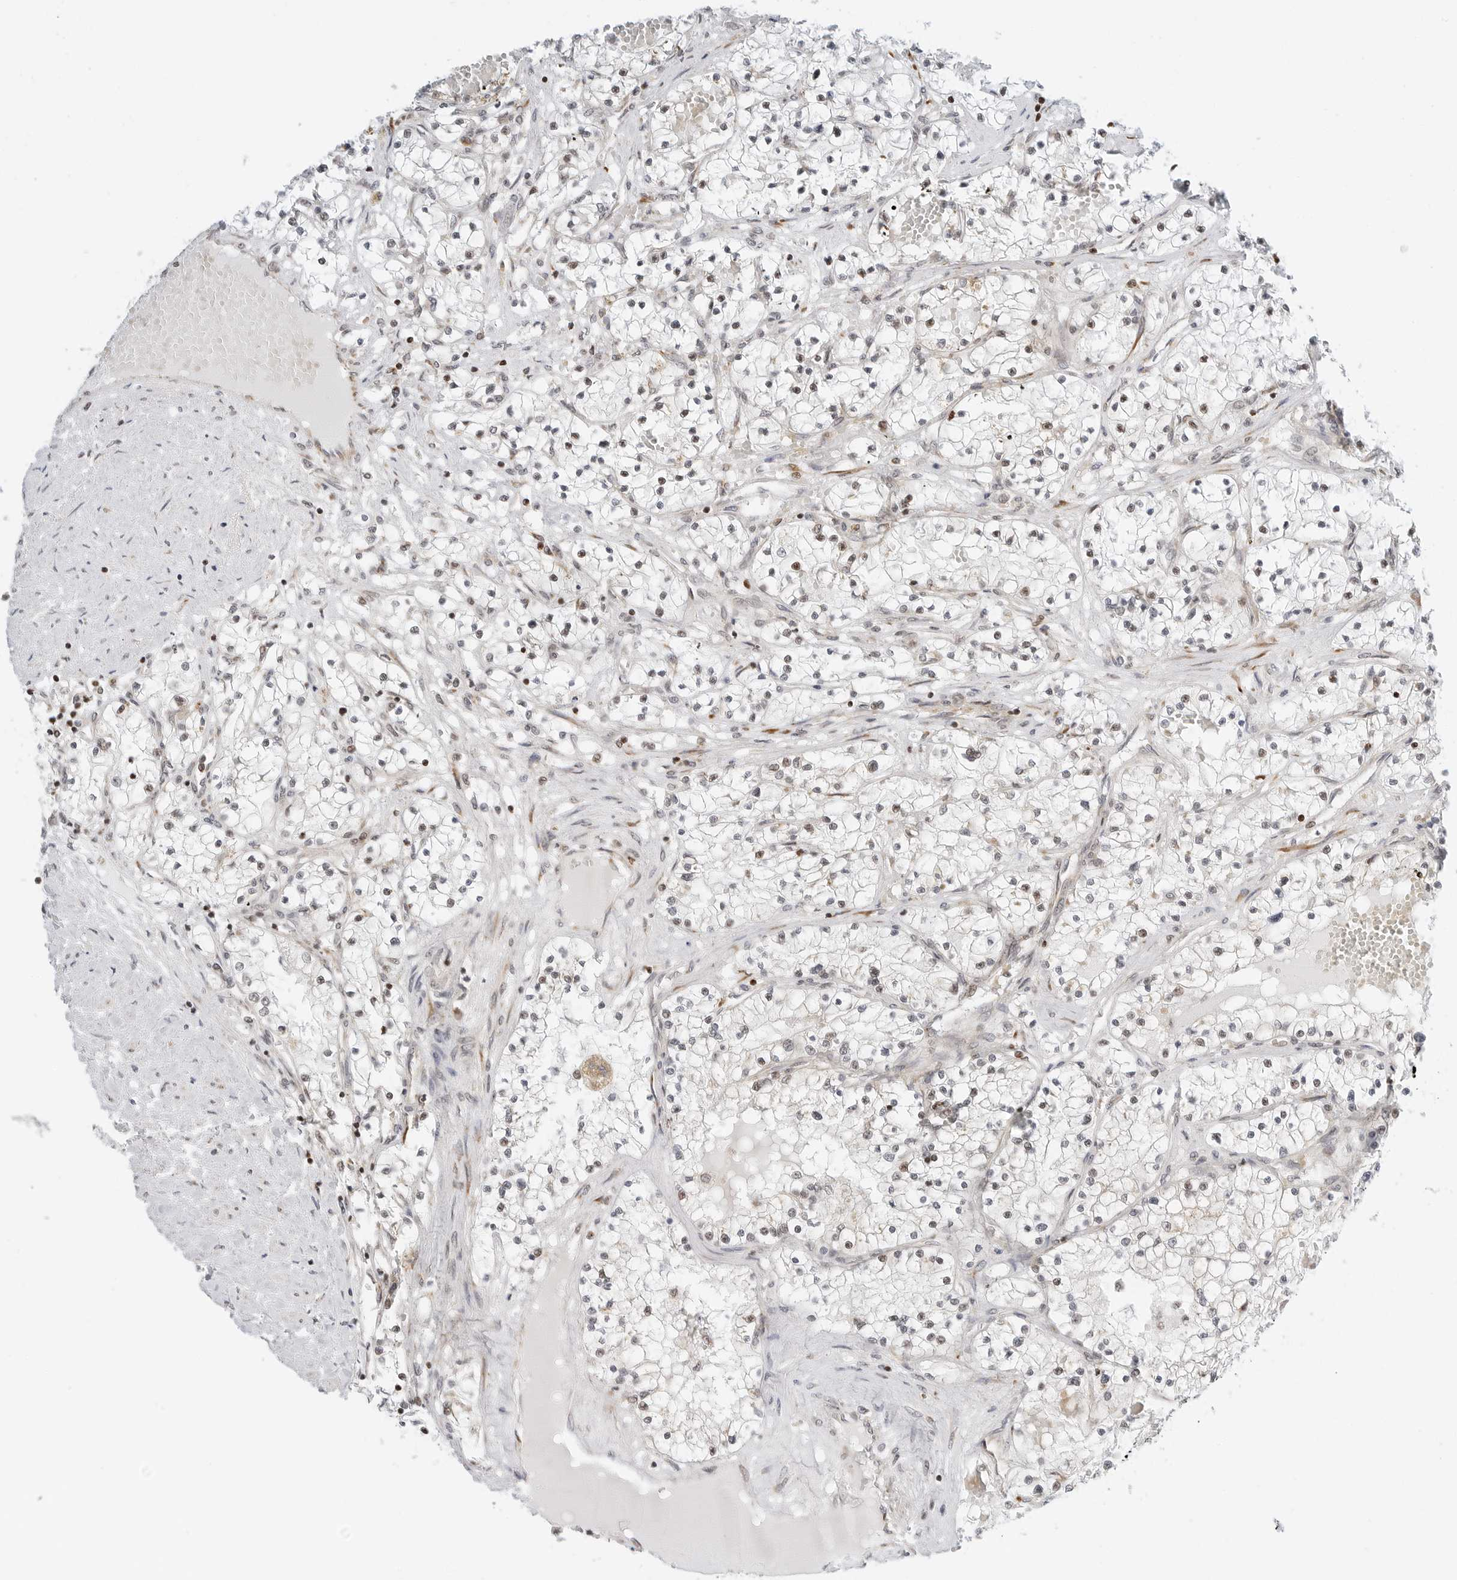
{"staining": {"intensity": "moderate", "quantity": "<25%", "location": "nuclear"}, "tissue": "renal cancer", "cell_type": "Tumor cells", "image_type": "cancer", "snomed": [{"axis": "morphology", "description": "Normal tissue, NOS"}, {"axis": "morphology", "description": "Adenocarcinoma, NOS"}, {"axis": "topography", "description": "Kidney"}], "caption": "A brown stain labels moderate nuclear expression of a protein in human renal cancer (adenocarcinoma) tumor cells.", "gene": "RIMKLA", "patient": {"sex": "male", "age": 68}}